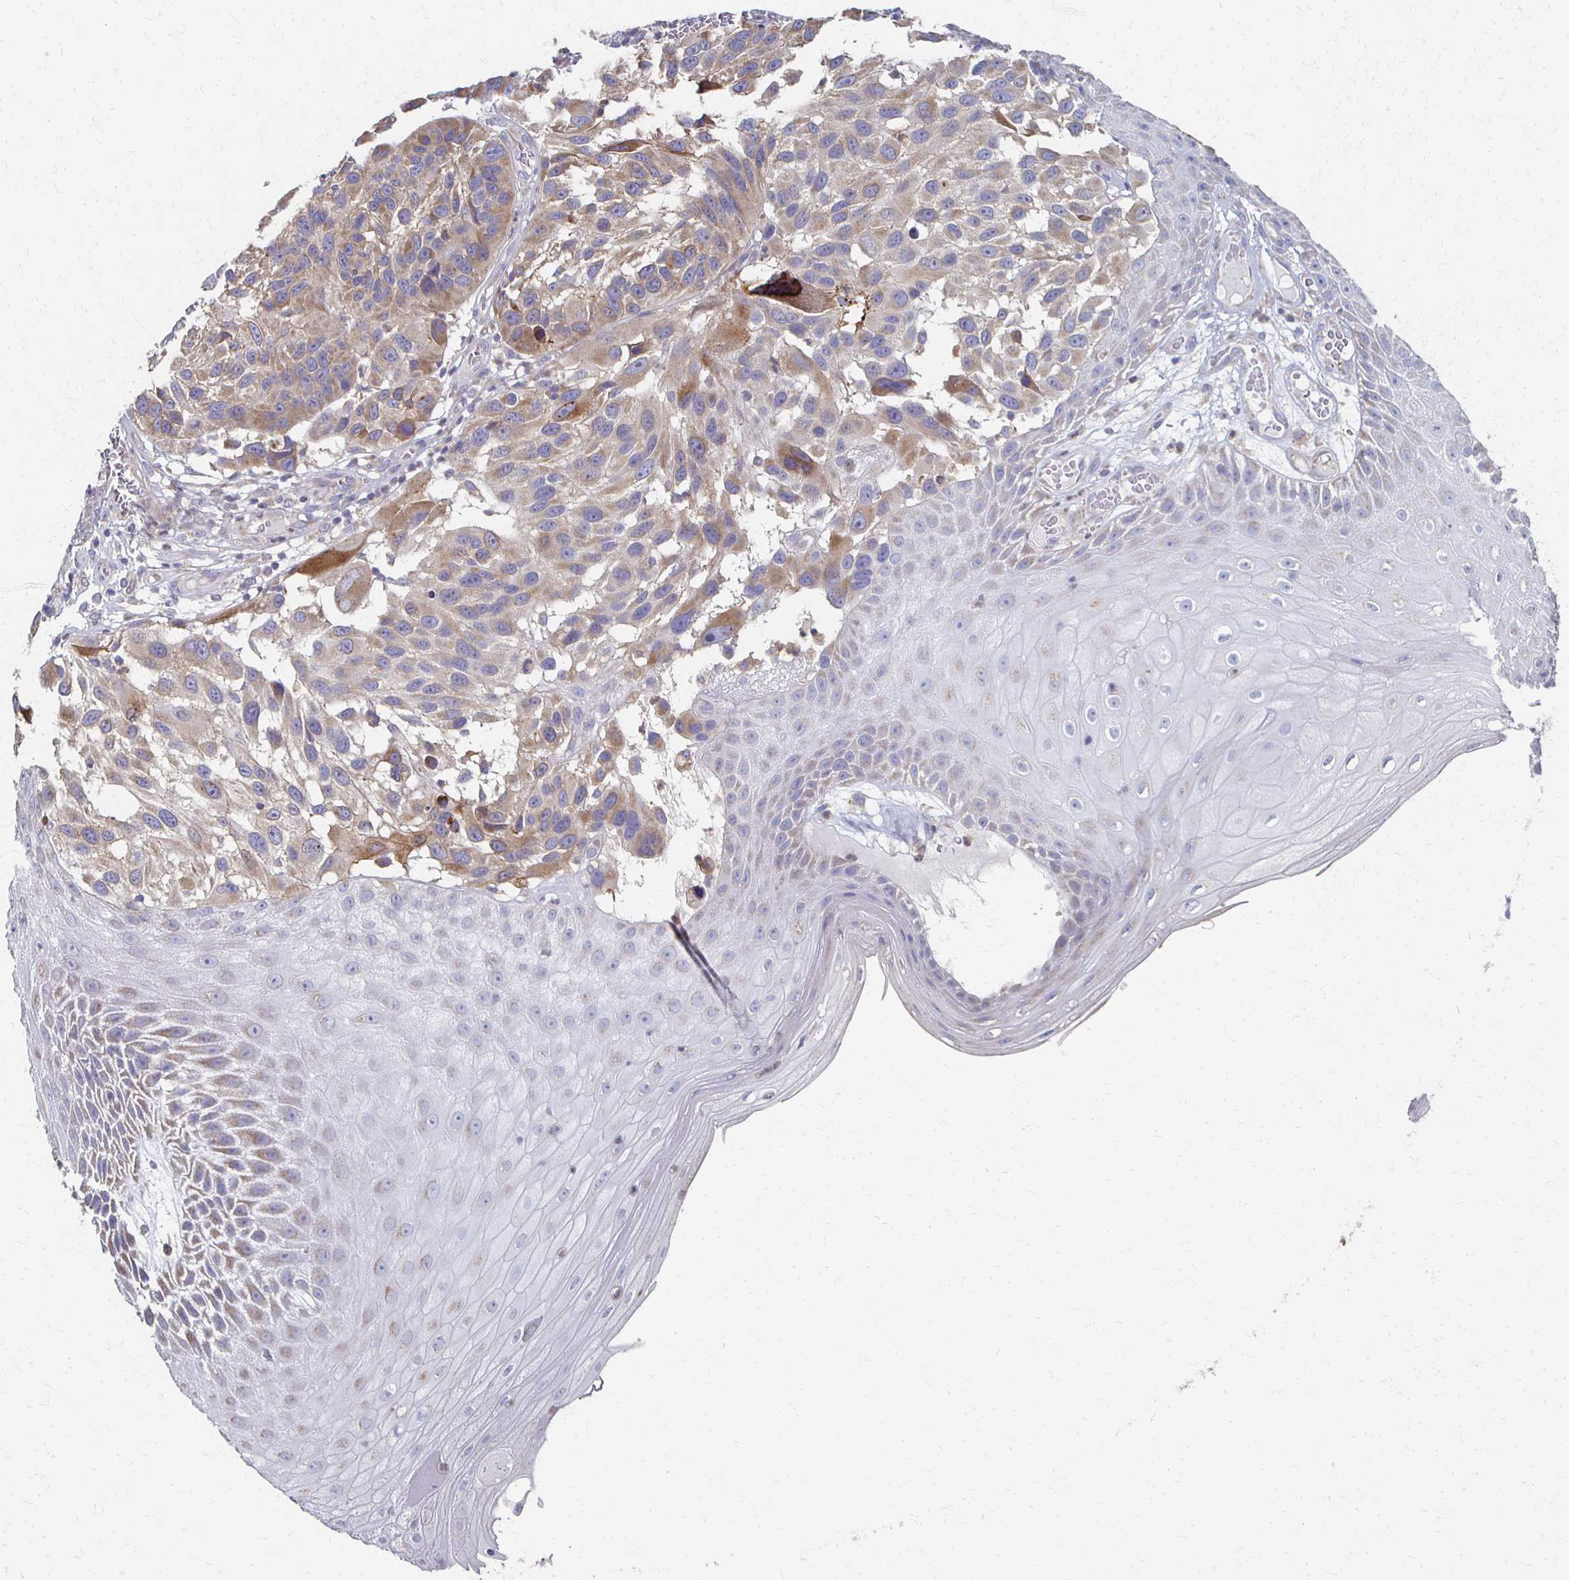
{"staining": {"intensity": "moderate", "quantity": ">75%", "location": "cytoplasmic/membranous"}, "tissue": "melanoma", "cell_type": "Tumor cells", "image_type": "cancer", "snomed": [{"axis": "morphology", "description": "Malignant melanoma, NOS"}, {"axis": "topography", "description": "Skin"}], "caption": "A histopathology image of human melanoma stained for a protein reveals moderate cytoplasmic/membranous brown staining in tumor cells.", "gene": "CX3CR1", "patient": {"sex": "male", "age": 53}}